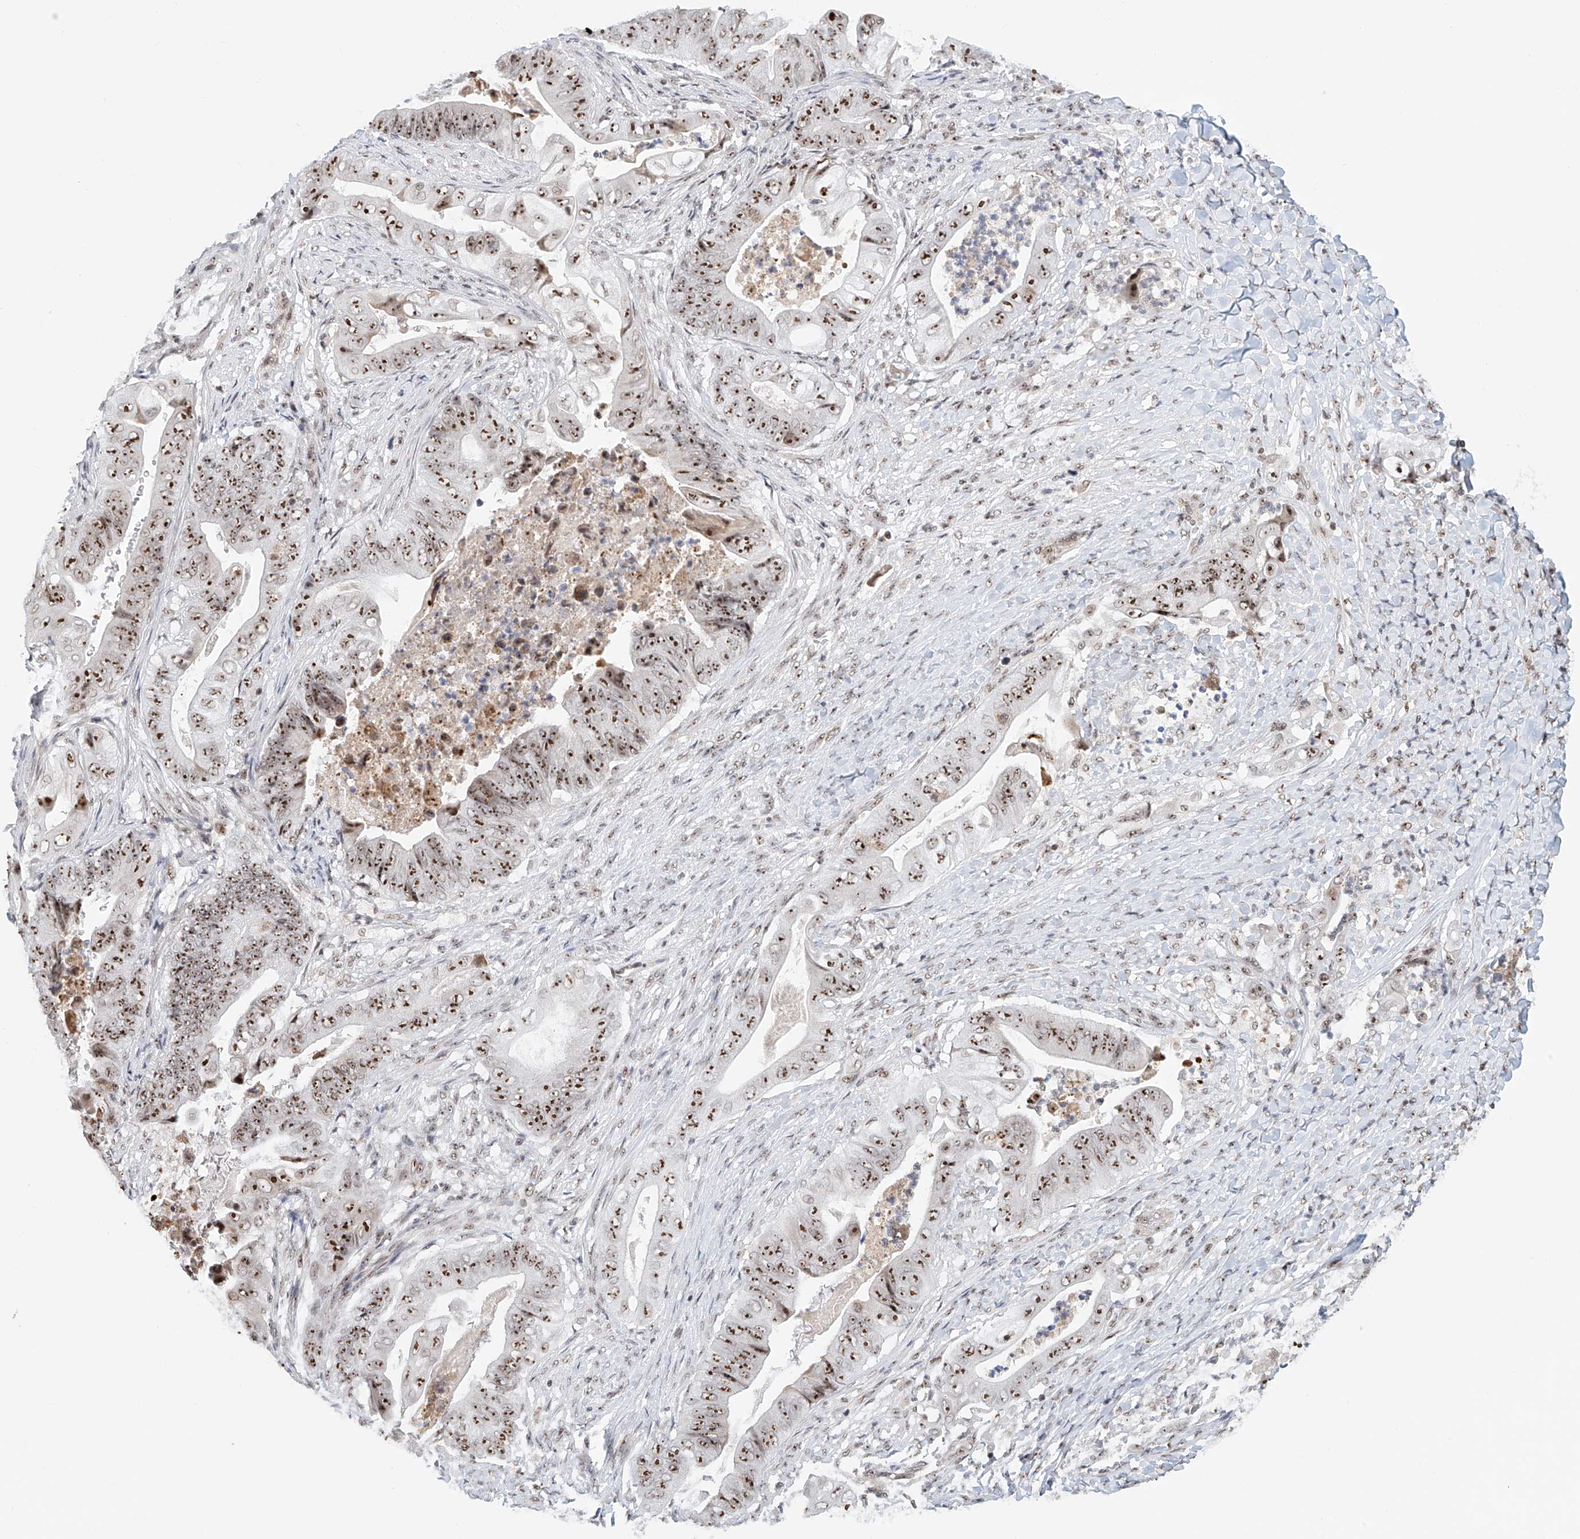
{"staining": {"intensity": "strong", "quantity": ">75%", "location": "nuclear"}, "tissue": "stomach cancer", "cell_type": "Tumor cells", "image_type": "cancer", "snomed": [{"axis": "morphology", "description": "Adenocarcinoma, NOS"}, {"axis": "topography", "description": "Stomach"}], "caption": "Immunohistochemistry of stomach adenocarcinoma exhibits high levels of strong nuclear staining in about >75% of tumor cells. (DAB IHC, brown staining for protein, blue staining for nuclei).", "gene": "PRUNE2", "patient": {"sex": "female", "age": 73}}